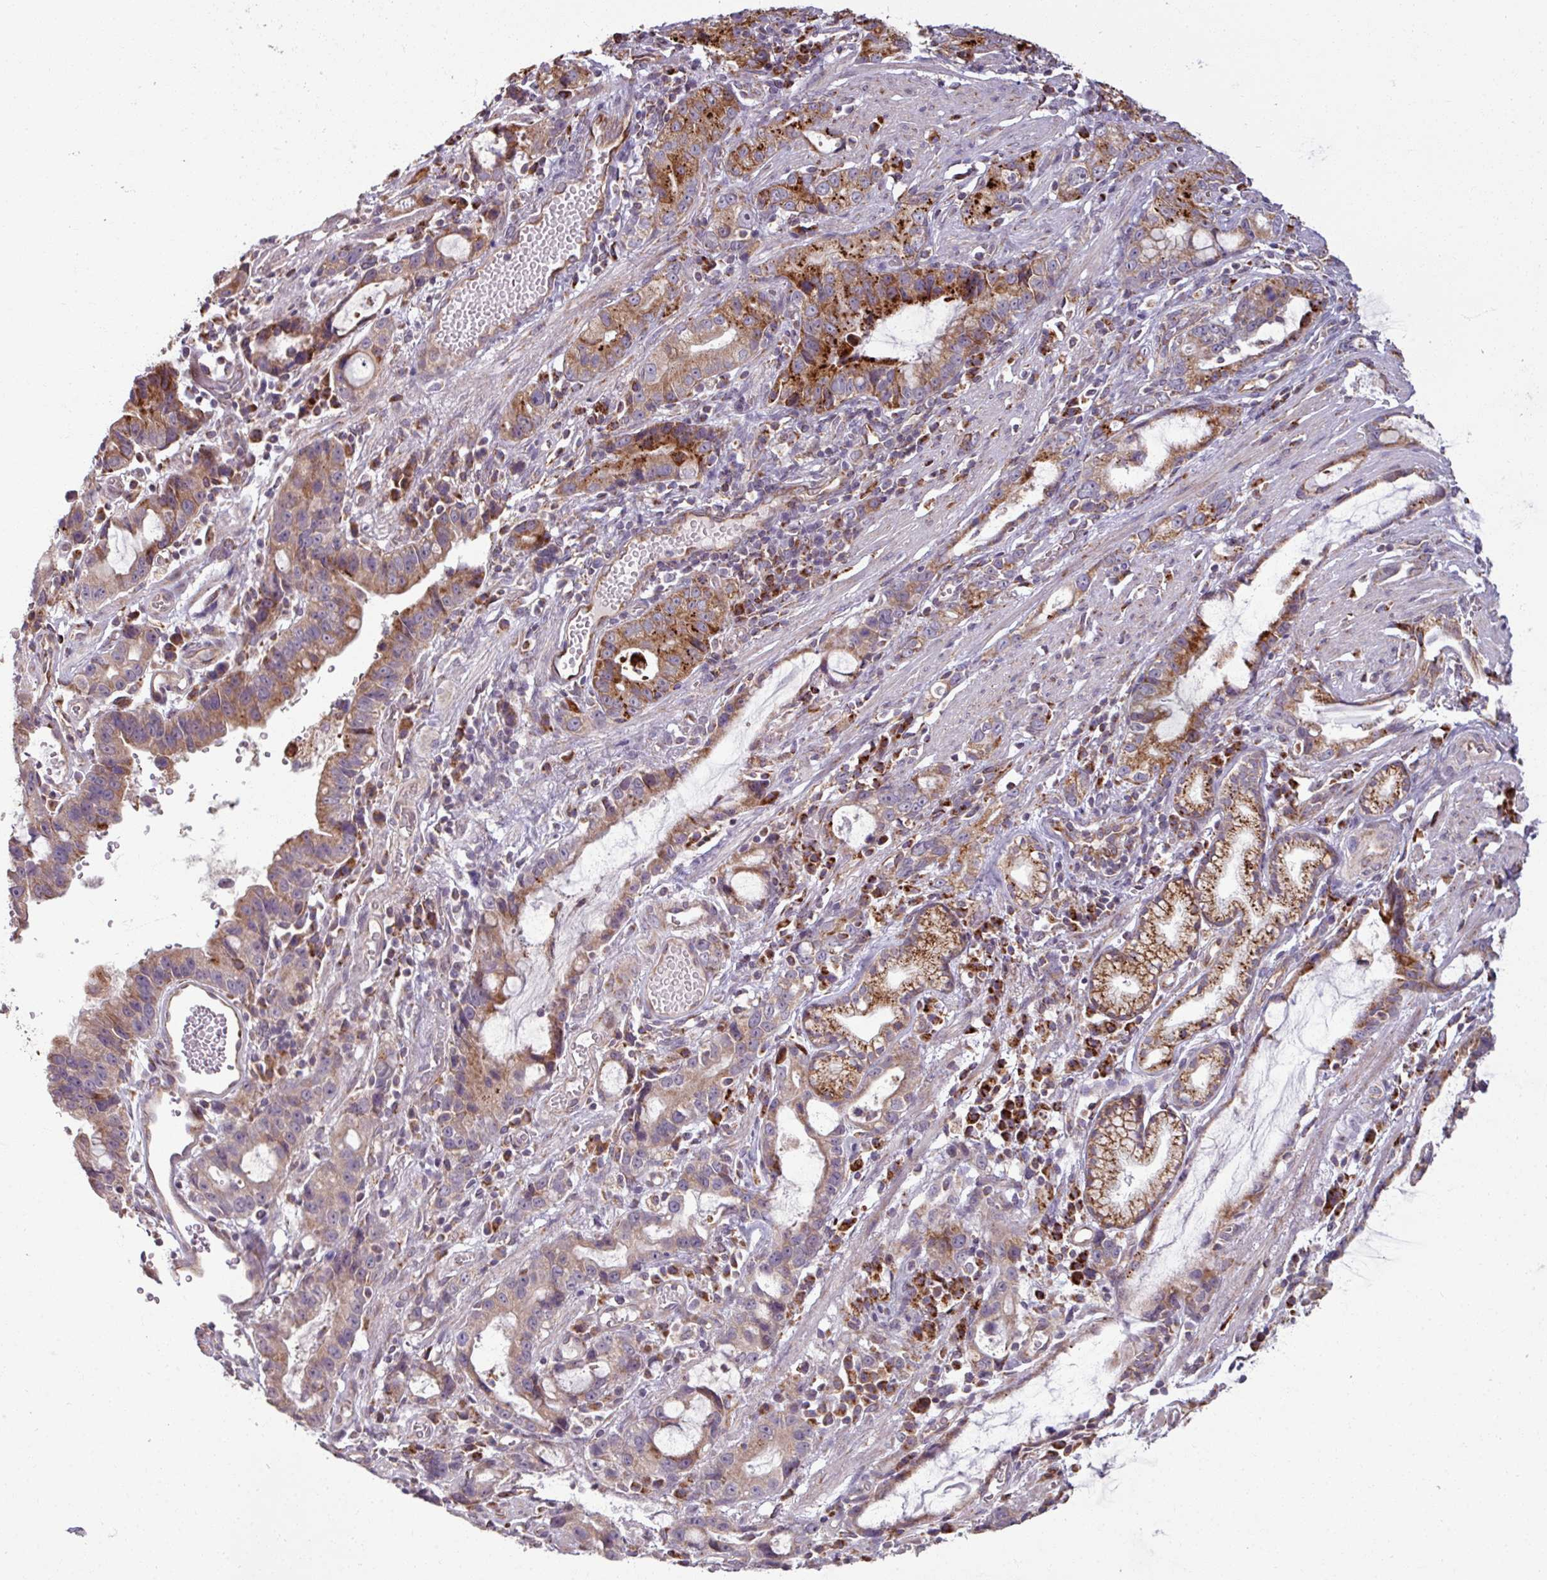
{"staining": {"intensity": "moderate", "quantity": ">75%", "location": "cytoplasmic/membranous"}, "tissue": "stomach cancer", "cell_type": "Tumor cells", "image_type": "cancer", "snomed": [{"axis": "morphology", "description": "Adenocarcinoma, NOS"}, {"axis": "topography", "description": "Stomach"}], "caption": "Human stomach cancer stained with a brown dye exhibits moderate cytoplasmic/membranous positive expression in about >75% of tumor cells.", "gene": "MAGT1", "patient": {"sex": "male", "age": 55}}